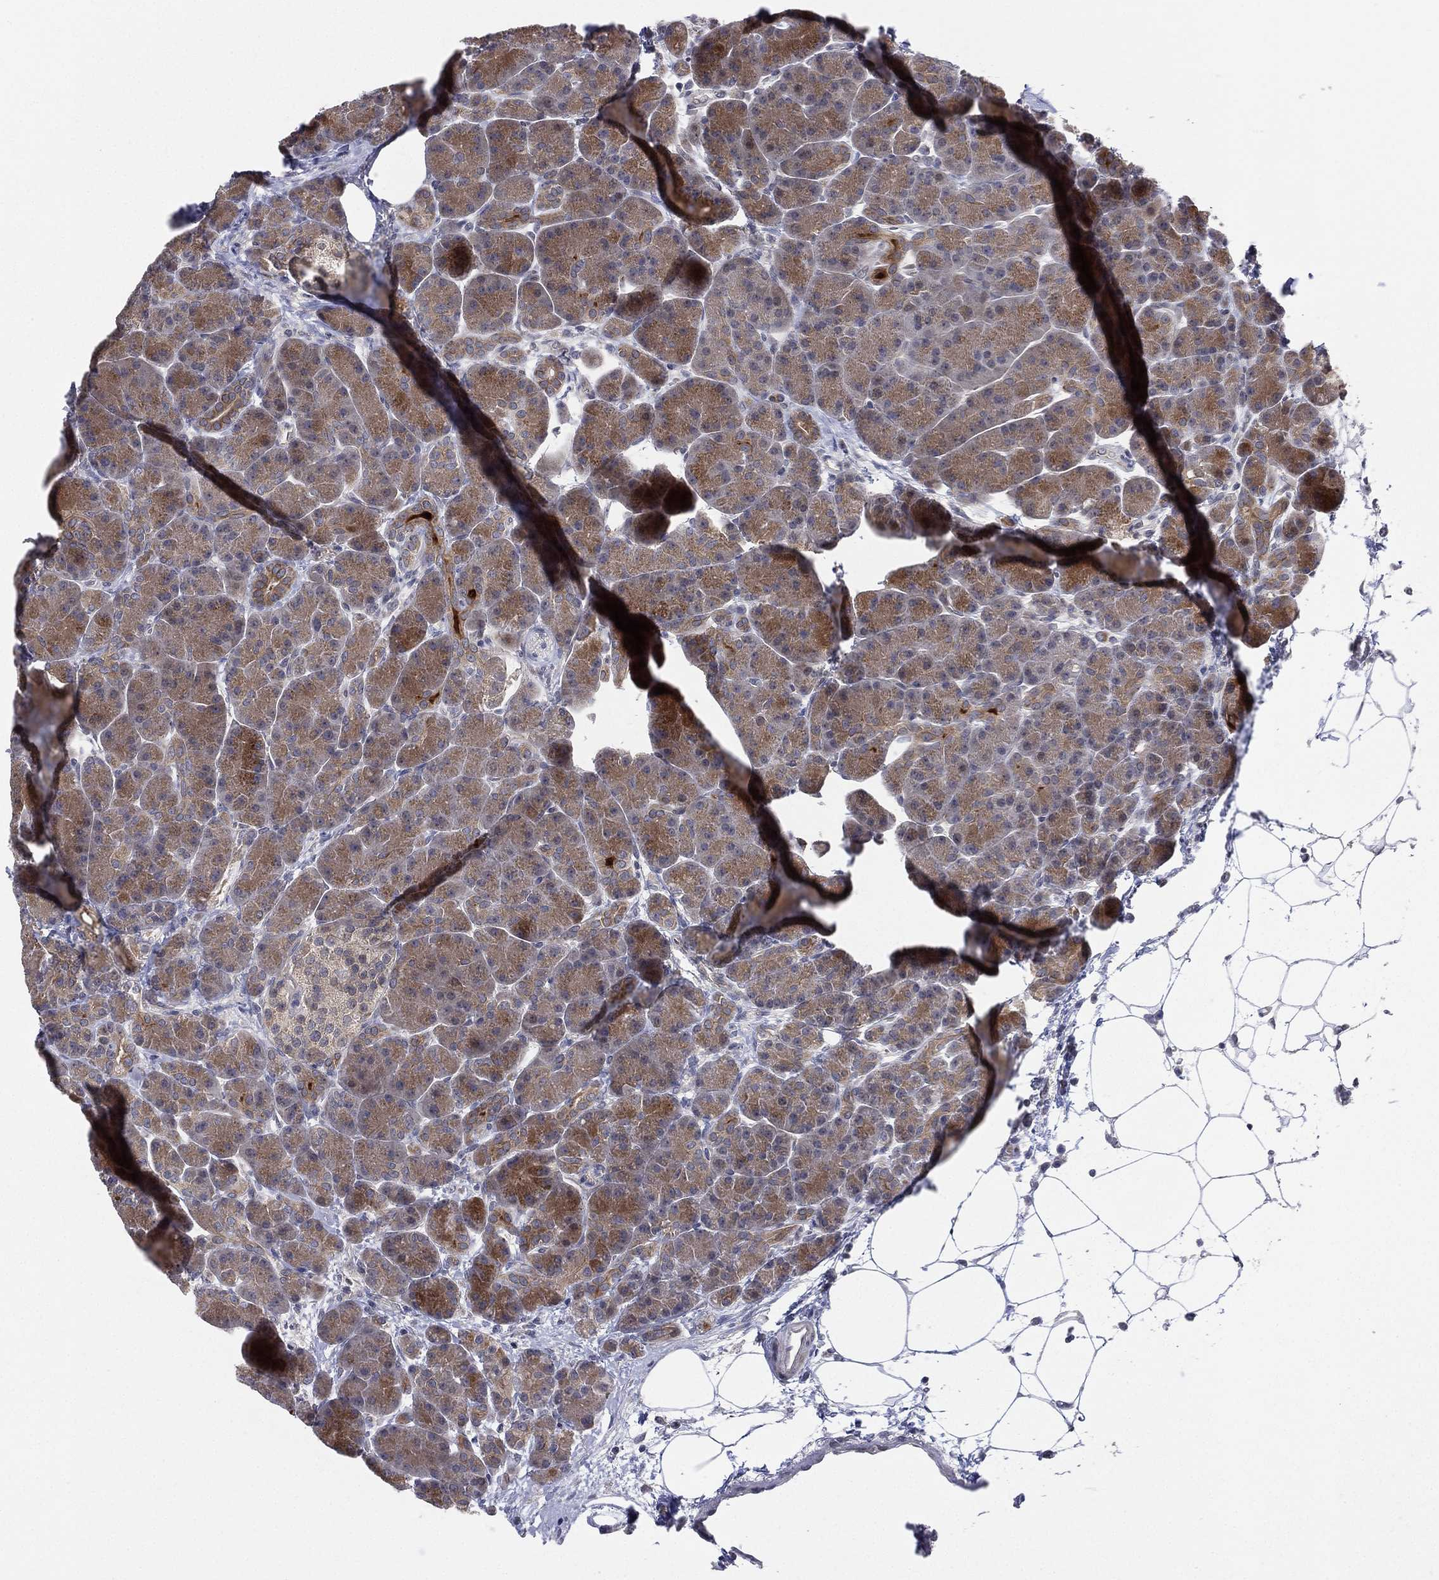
{"staining": {"intensity": "moderate", "quantity": ">75%", "location": "cytoplasmic/membranous"}, "tissue": "pancreas", "cell_type": "Exocrine glandular cells", "image_type": "normal", "snomed": [{"axis": "morphology", "description": "Normal tissue, NOS"}, {"axis": "topography", "description": "Pancreas"}], "caption": "Immunohistochemistry of normal pancreas demonstrates medium levels of moderate cytoplasmic/membranous expression in about >75% of exocrine glandular cells. (DAB (3,3'-diaminobenzidine) IHC, brown staining for protein, blue staining for nuclei).", "gene": "KAT14", "patient": {"sex": "female", "age": 63}}